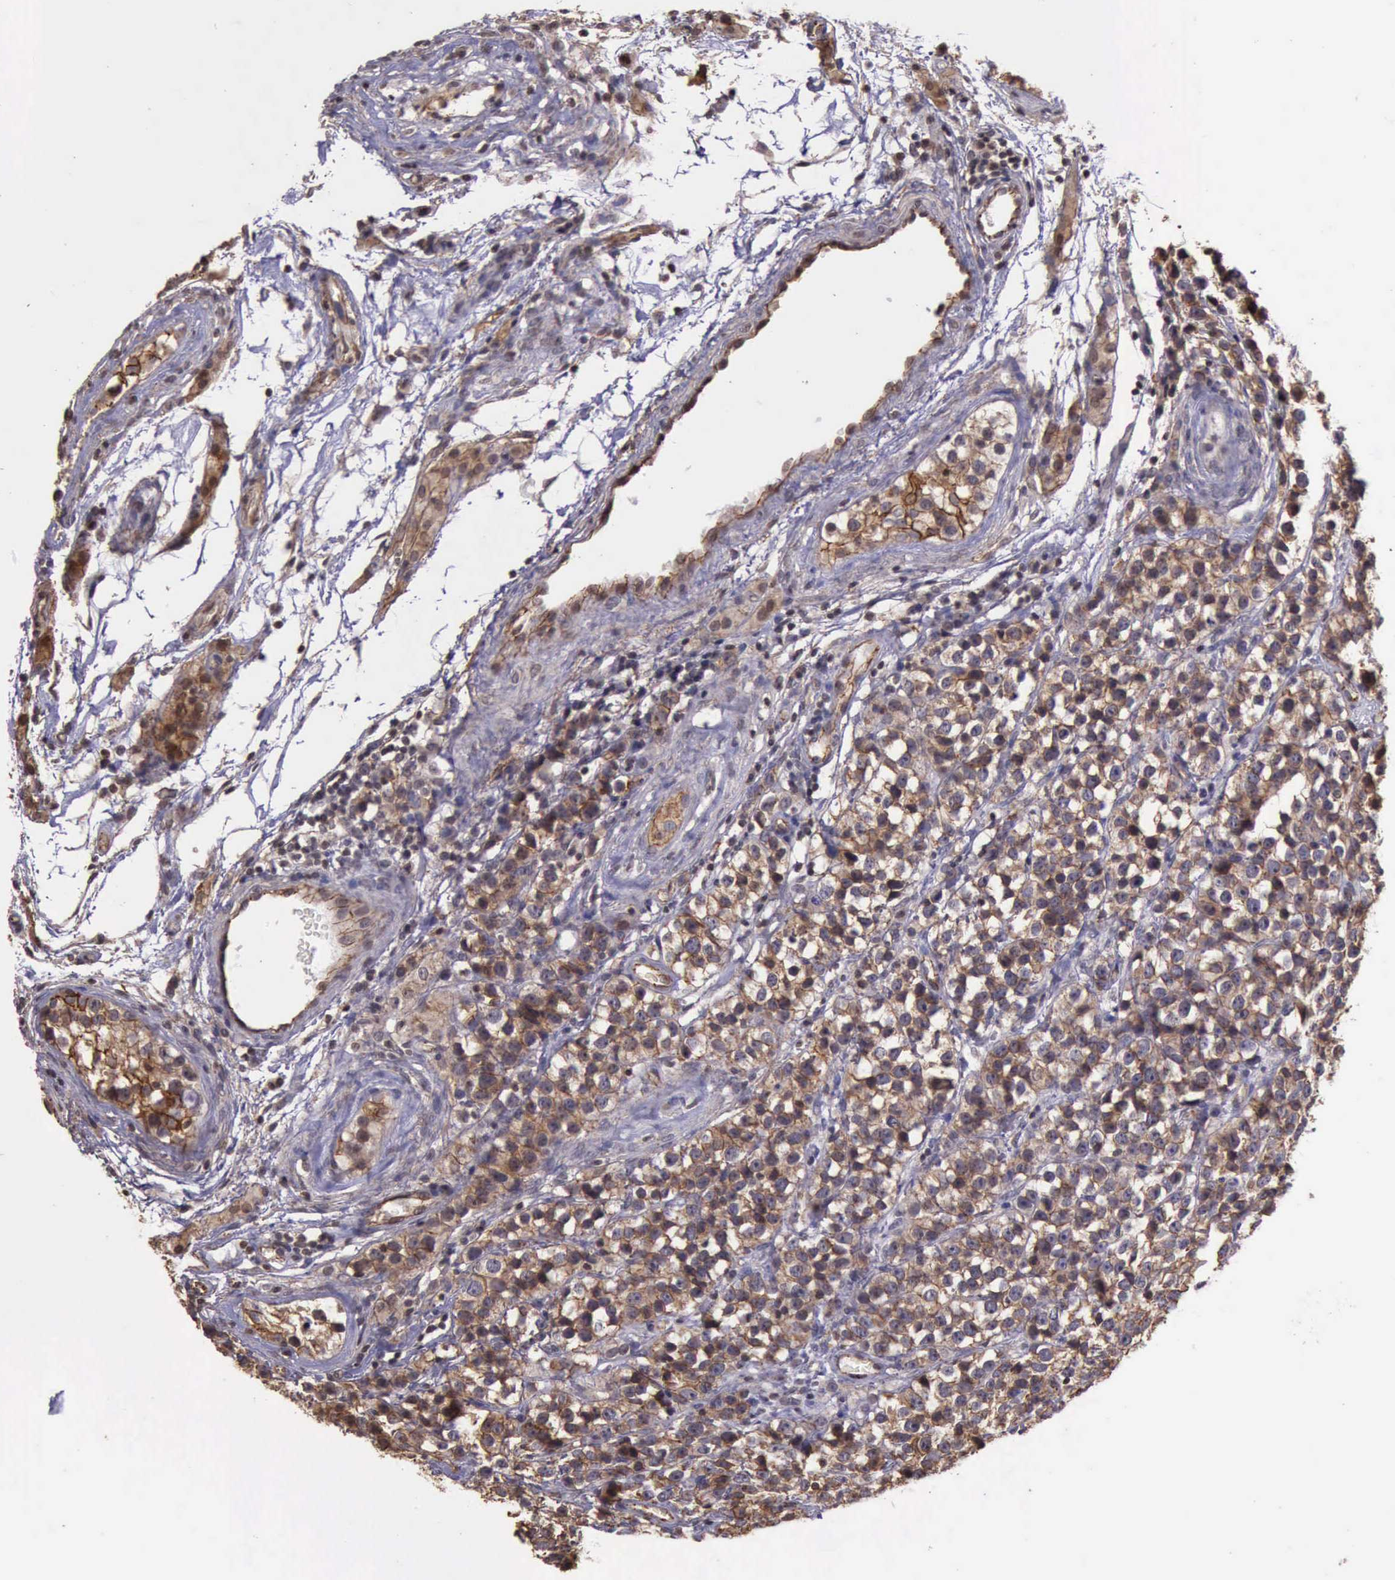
{"staining": {"intensity": "moderate", "quantity": ">75%", "location": "cytoplasmic/membranous"}, "tissue": "testis cancer", "cell_type": "Tumor cells", "image_type": "cancer", "snomed": [{"axis": "morphology", "description": "Seminoma, NOS"}, {"axis": "topography", "description": "Testis"}], "caption": "This is an image of IHC staining of testis cancer (seminoma), which shows moderate expression in the cytoplasmic/membranous of tumor cells.", "gene": "CTNNB1", "patient": {"sex": "male", "age": 25}}